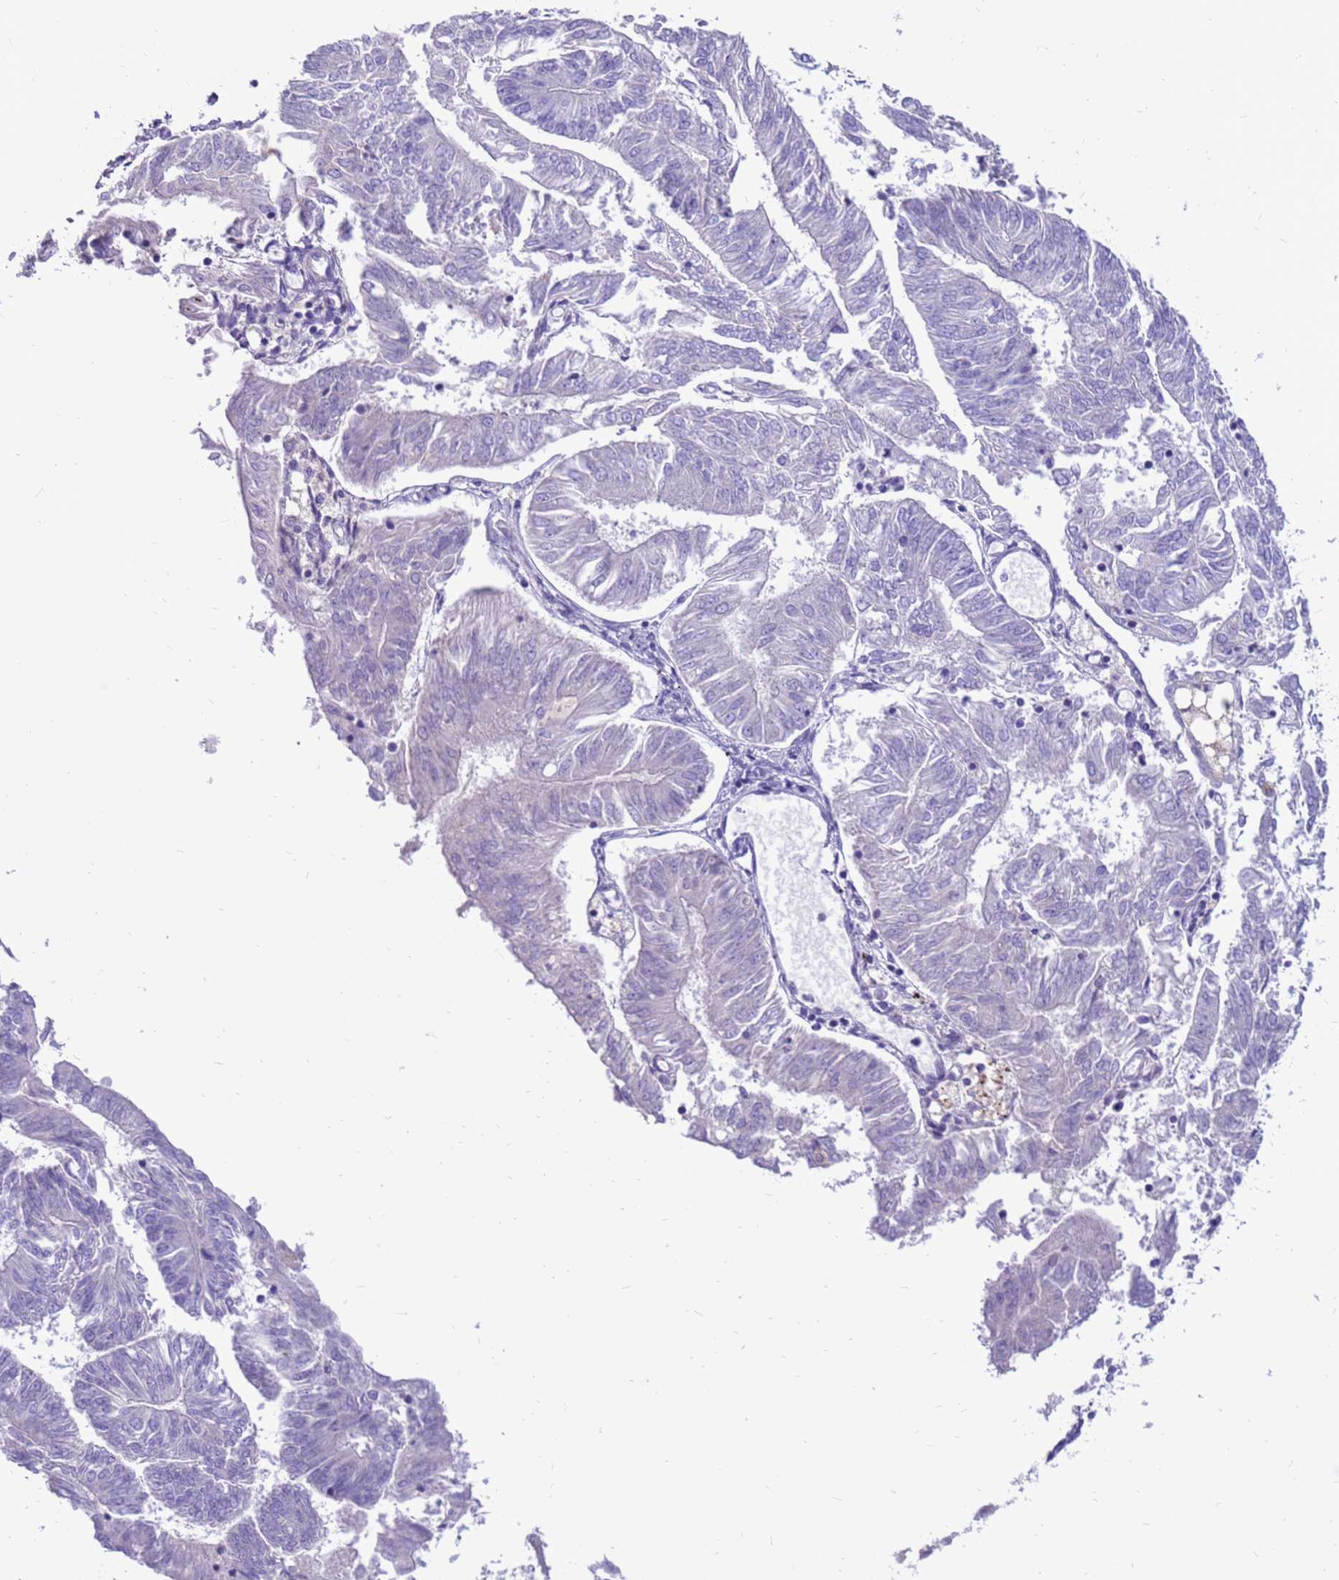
{"staining": {"intensity": "negative", "quantity": "none", "location": "none"}, "tissue": "endometrial cancer", "cell_type": "Tumor cells", "image_type": "cancer", "snomed": [{"axis": "morphology", "description": "Adenocarcinoma, NOS"}, {"axis": "topography", "description": "Endometrium"}], "caption": "An IHC image of endometrial adenocarcinoma is shown. There is no staining in tumor cells of endometrial adenocarcinoma.", "gene": "PDE10A", "patient": {"sex": "female", "age": 58}}